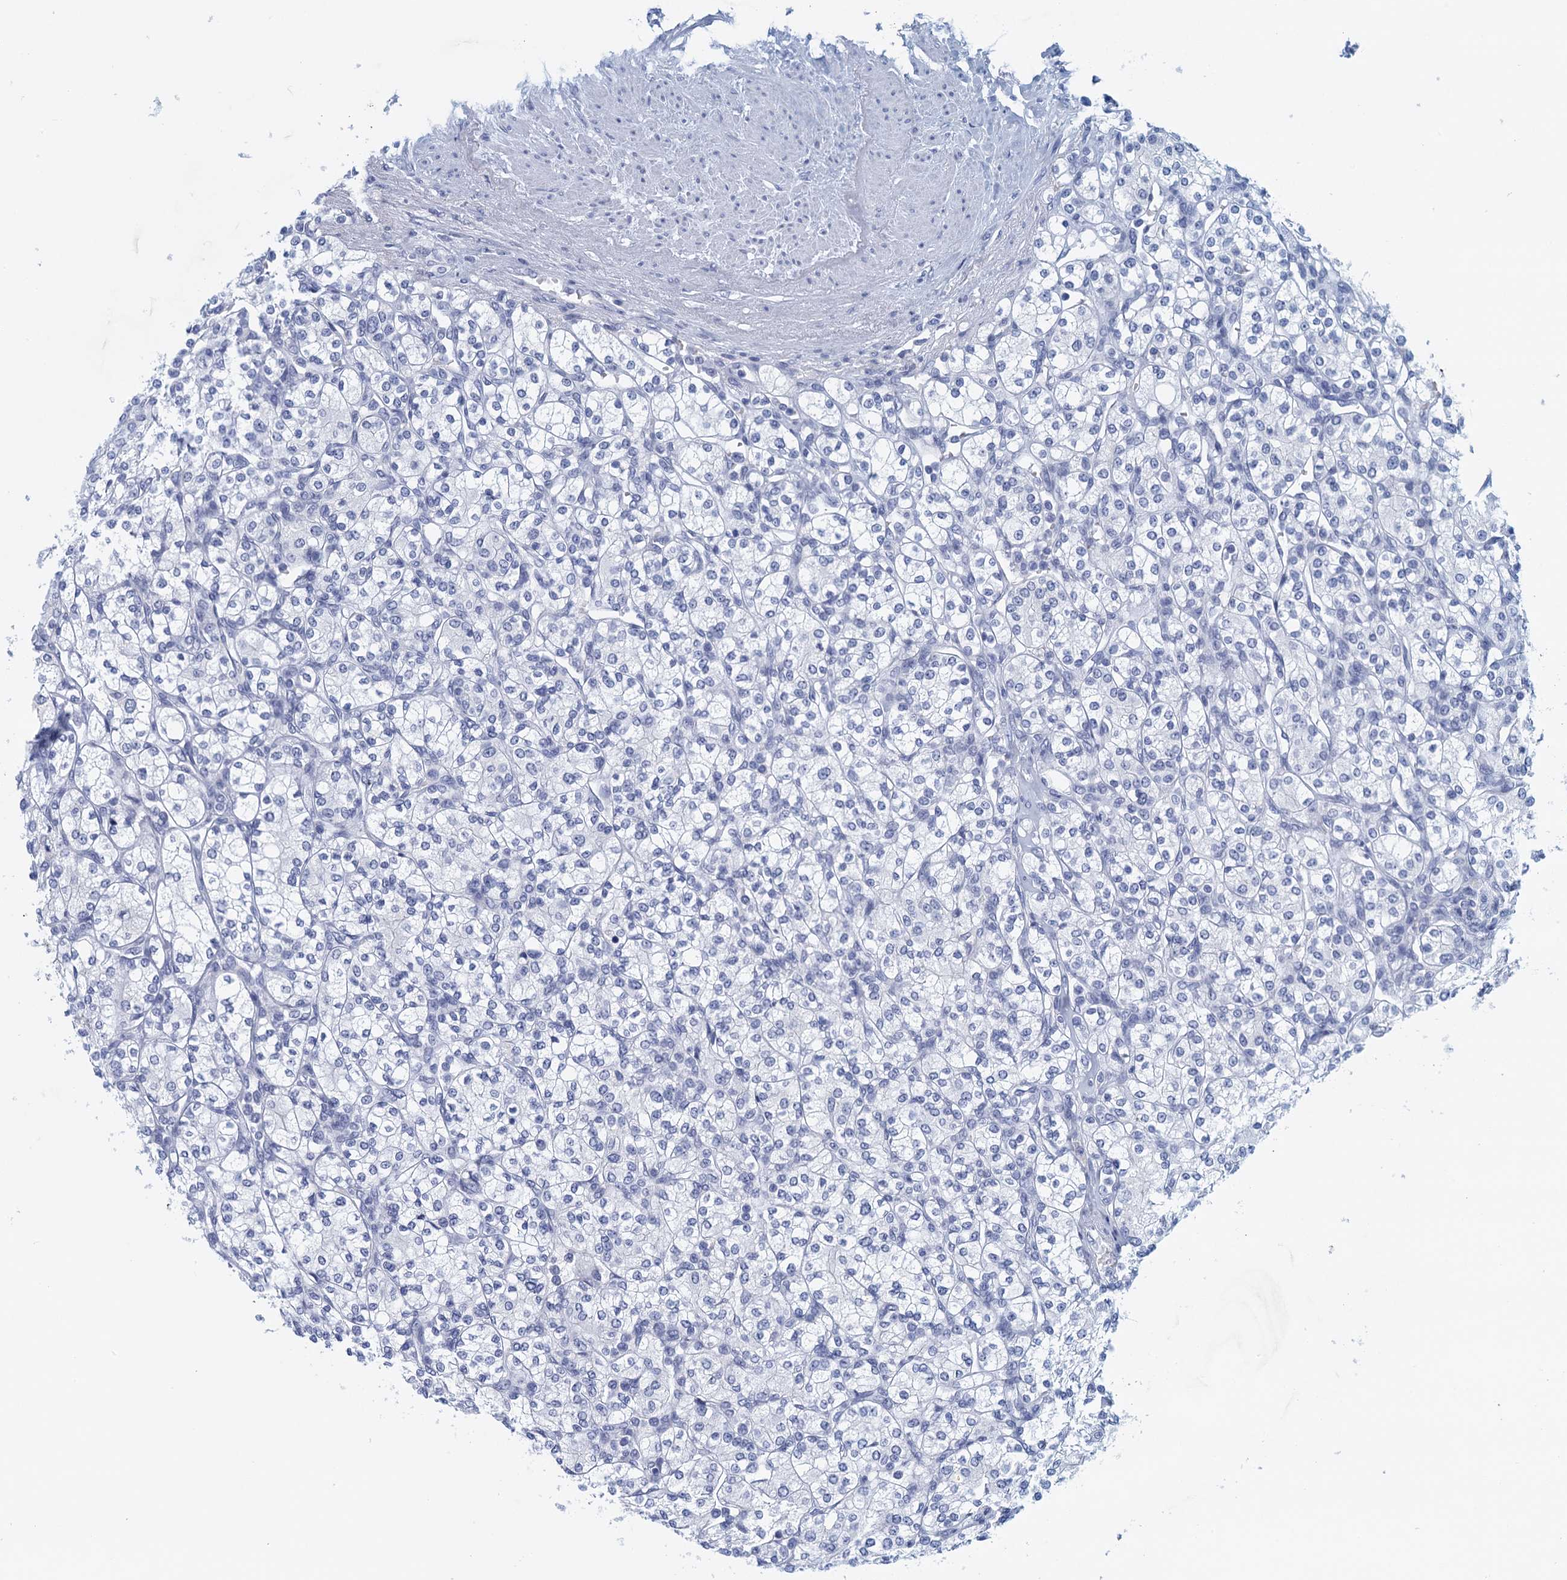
{"staining": {"intensity": "negative", "quantity": "none", "location": "none"}, "tissue": "renal cancer", "cell_type": "Tumor cells", "image_type": "cancer", "snomed": [{"axis": "morphology", "description": "Adenocarcinoma, NOS"}, {"axis": "topography", "description": "Kidney"}], "caption": "A high-resolution micrograph shows immunohistochemistry (IHC) staining of adenocarcinoma (renal), which reveals no significant positivity in tumor cells.", "gene": "CYP51A1", "patient": {"sex": "male", "age": 77}}